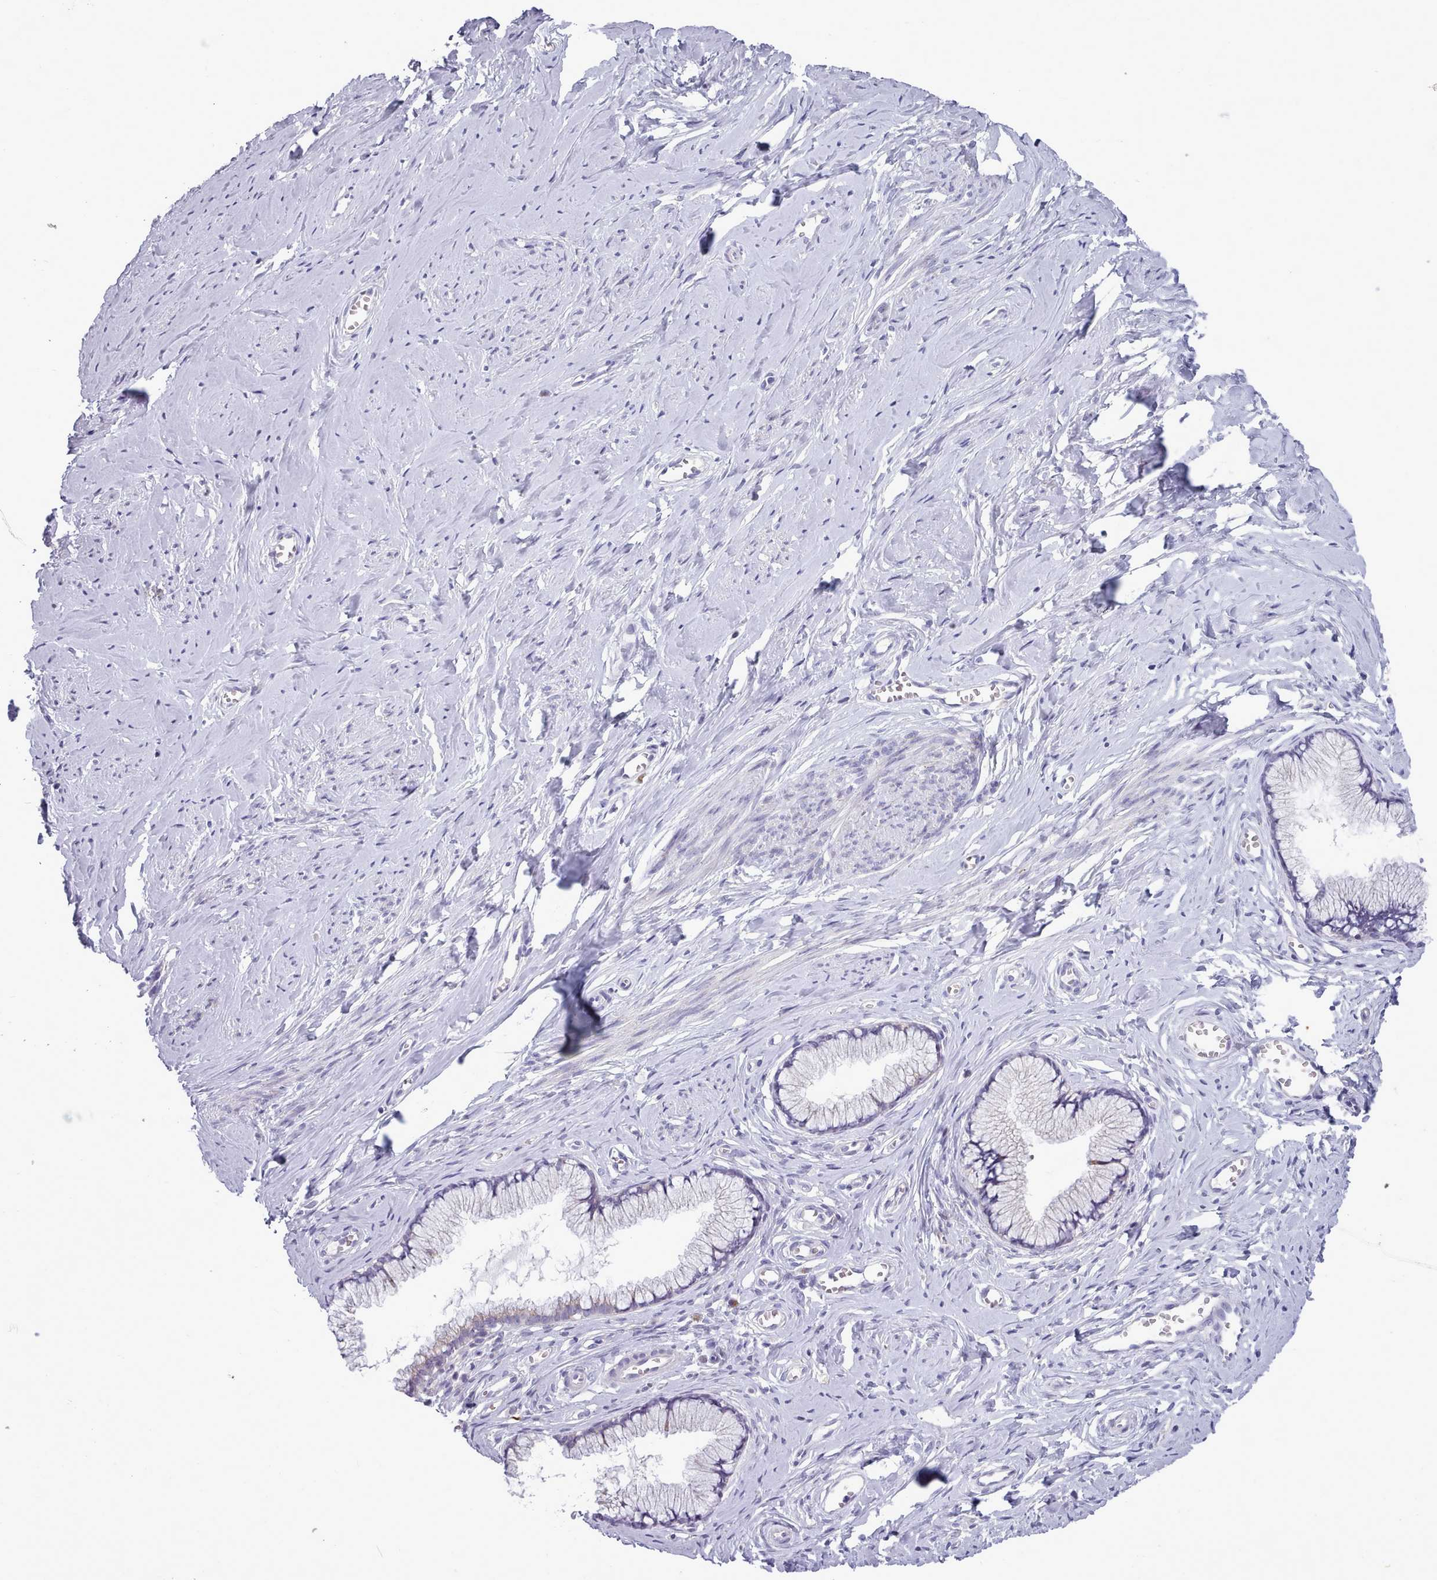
{"staining": {"intensity": "weak", "quantity": "<25%", "location": "cytoplasmic/membranous"}, "tissue": "cervix", "cell_type": "Glandular cells", "image_type": "normal", "snomed": [{"axis": "morphology", "description": "Normal tissue, NOS"}, {"axis": "topography", "description": "Cervix"}], "caption": "A micrograph of cervix stained for a protein displays no brown staining in glandular cells.", "gene": "MYRFL", "patient": {"sex": "female", "age": 40}}